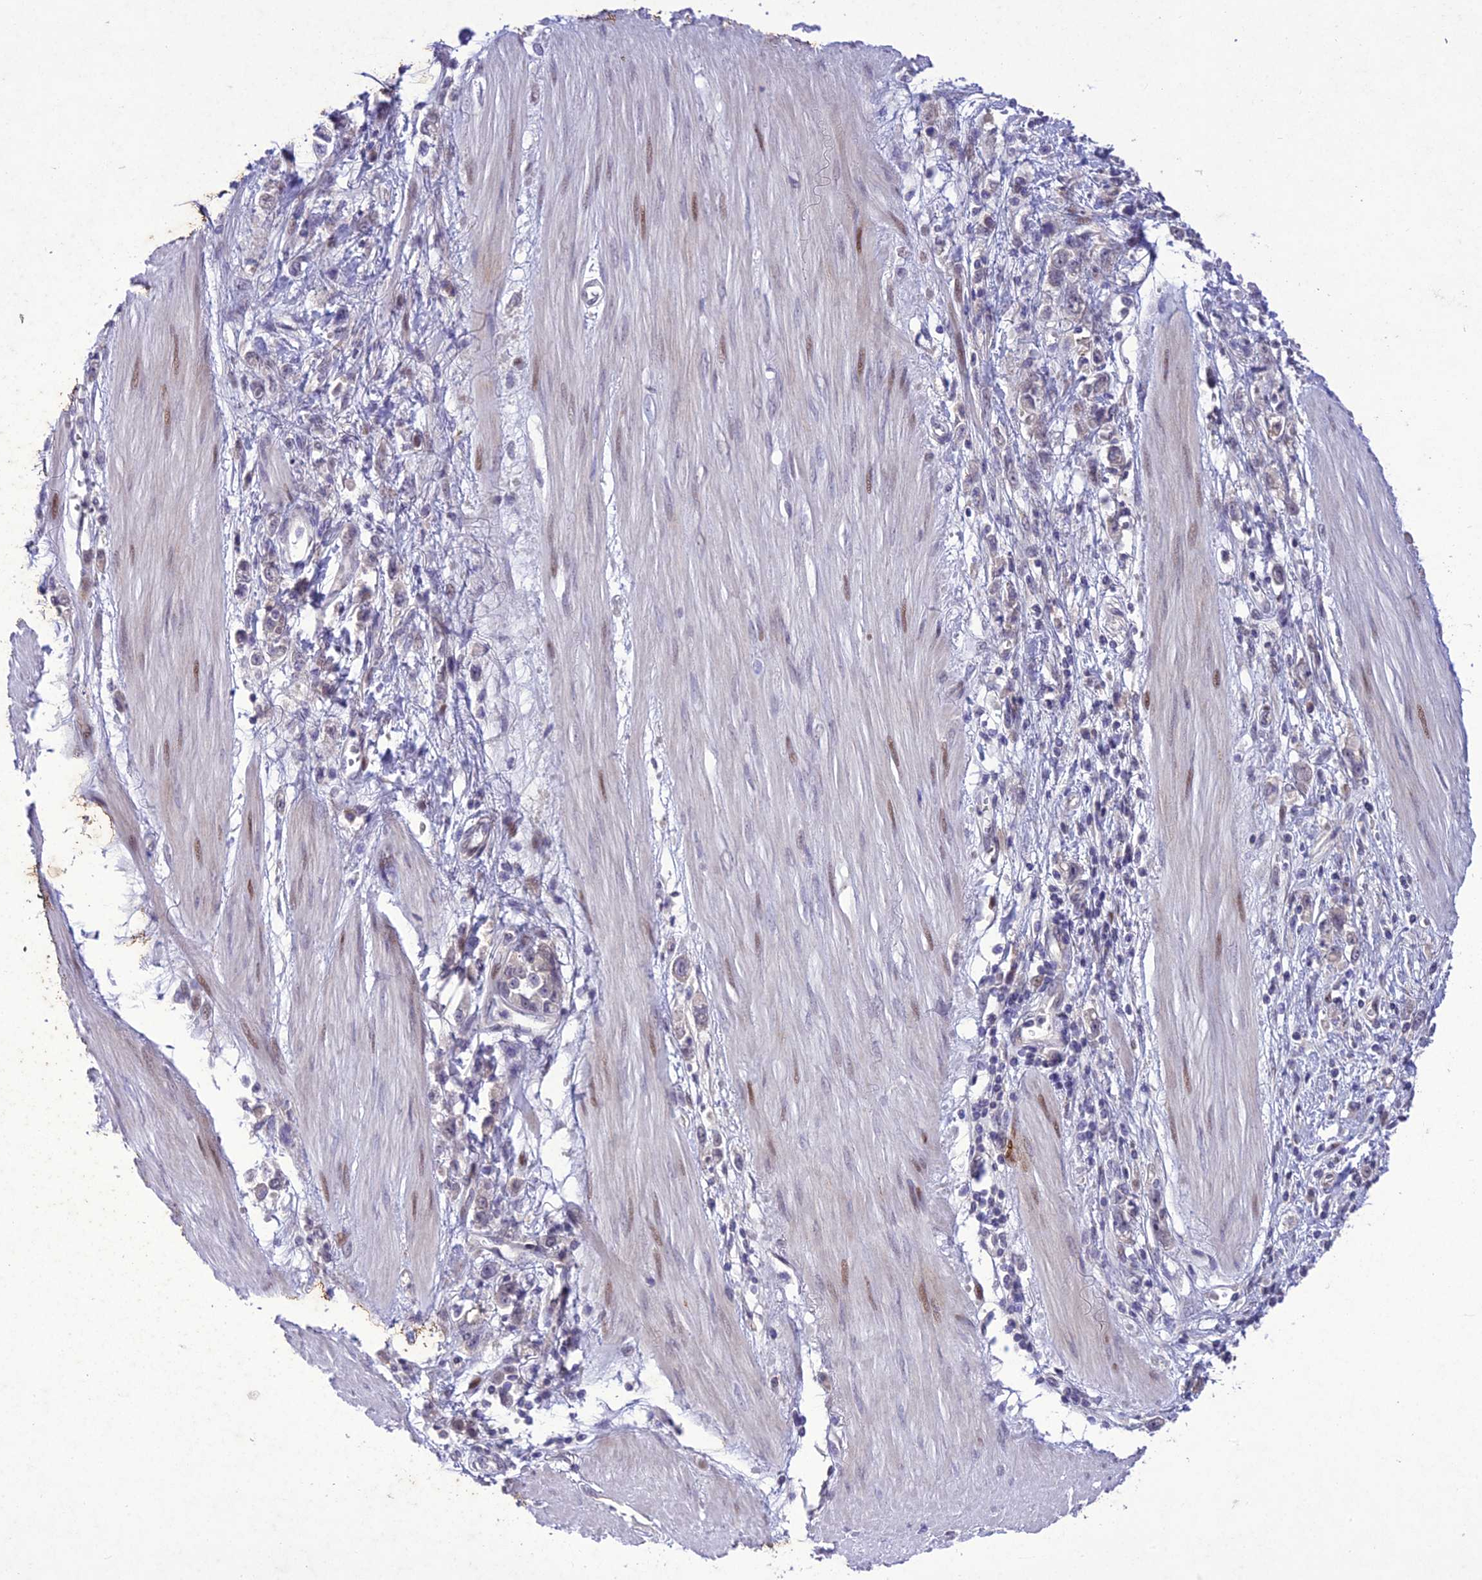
{"staining": {"intensity": "negative", "quantity": "none", "location": "none"}, "tissue": "stomach cancer", "cell_type": "Tumor cells", "image_type": "cancer", "snomed": [{"axis": "morphology", "description": "Adenocarcinoma, NOS"}, {"axis": "topography", "description": "Stomach"}], "caption": "This is a histopathology image of immunohistochemistry (IHC) staining of stomach adenocarcinoma, which shows no positivity in tumor cells.", "gene": "ANKRD52", "patient": {"sex": "female", "age": 76}}